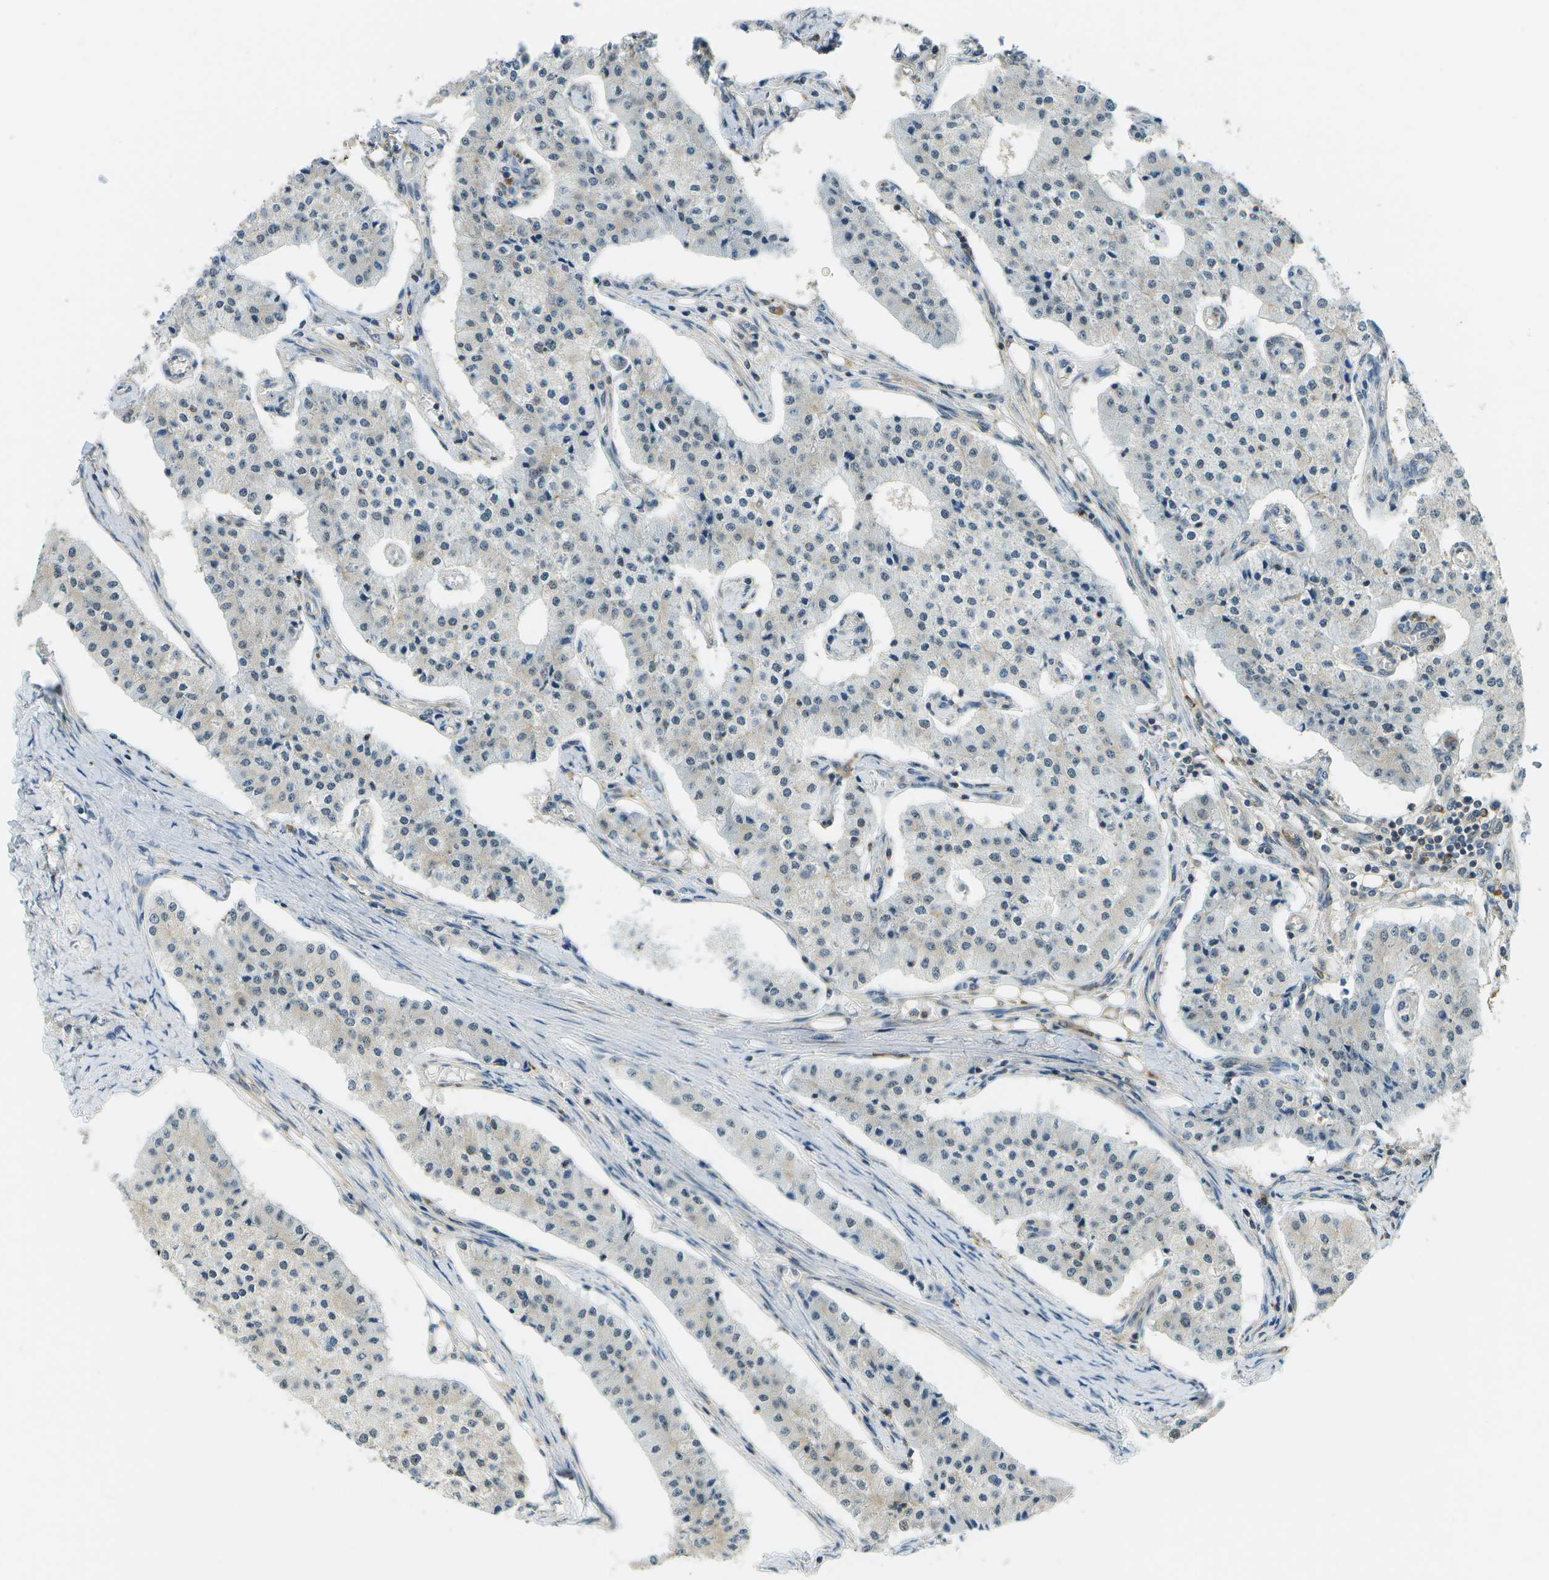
{"staining": {"intensity": "negative", "quantity": "none", "location": "none"}, "tissue": "carcinoid", "cell_type": "Tumor cells", "image_type": "cancer", "snomed": [{"axis": "morphology", "description": "Carcinoid, malignant, NOS"}, {"axis": "topography", "description": "Colon"}], "caption": "Photomicrograph shows no protein staining in tumor cells of carcinoid tissue.", "gene": "PTGIS", "patient": {"sex": "female", "age": 52}}